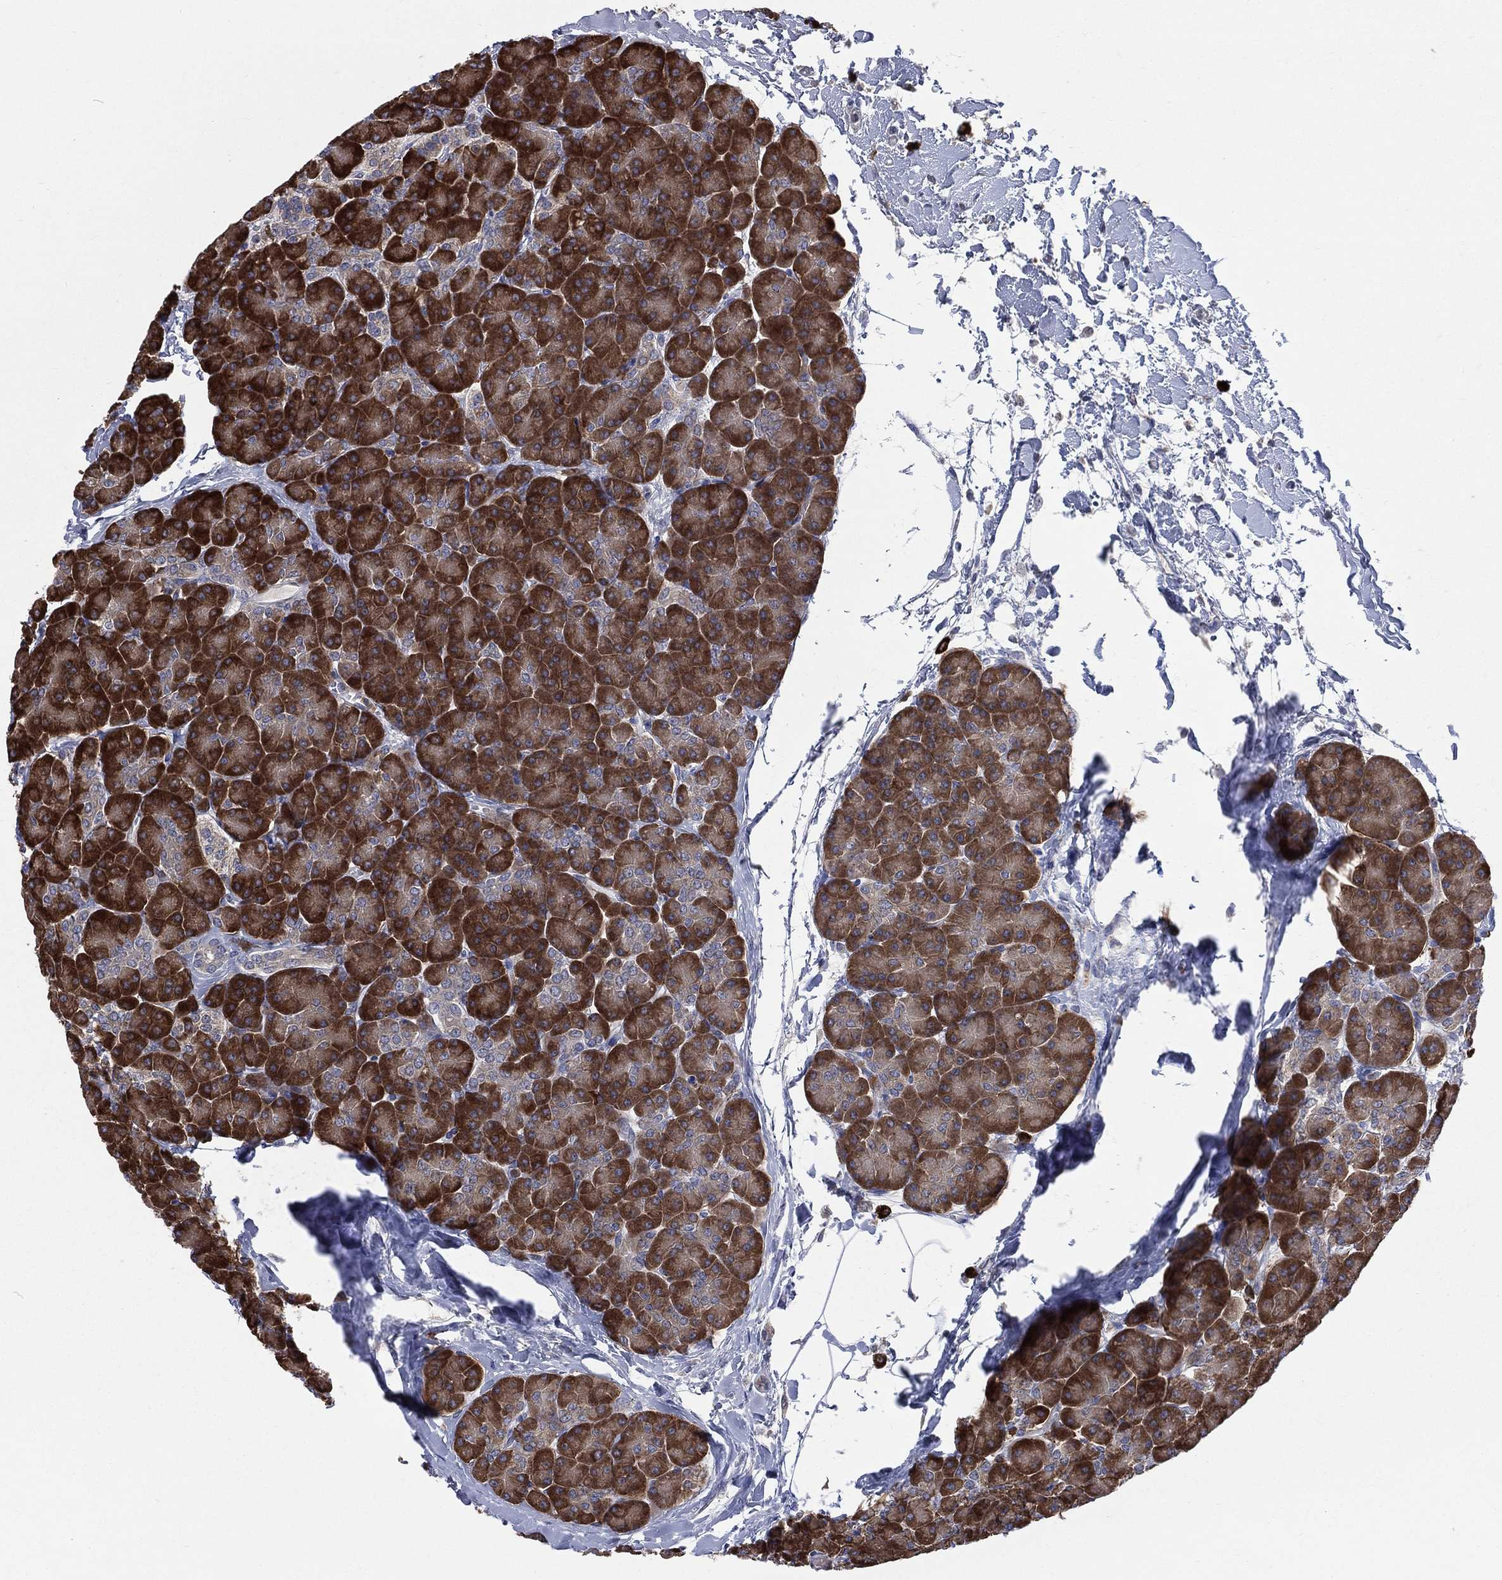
{"staining": {"intensity": "strong", "quantity": ">75%", "location": "cytoplasmic/membranous"}, "tissue": "pancreas", "cell_type": "Exocrine glandular cells", "image_type": "normal", "snomed": [{"axis": "morphology", "description": "Normal tissue, NOS"}, {"axis": "topography", "description": "Pancreas"}], "caption": "Protein staining by IHC shows strong cytoplasmic/membranous positivity in approximately >75% of exocrine glandular cells in benign pancreas.", "gene": "CCDC159", "patient": {"sex": "female", "age": 44}}